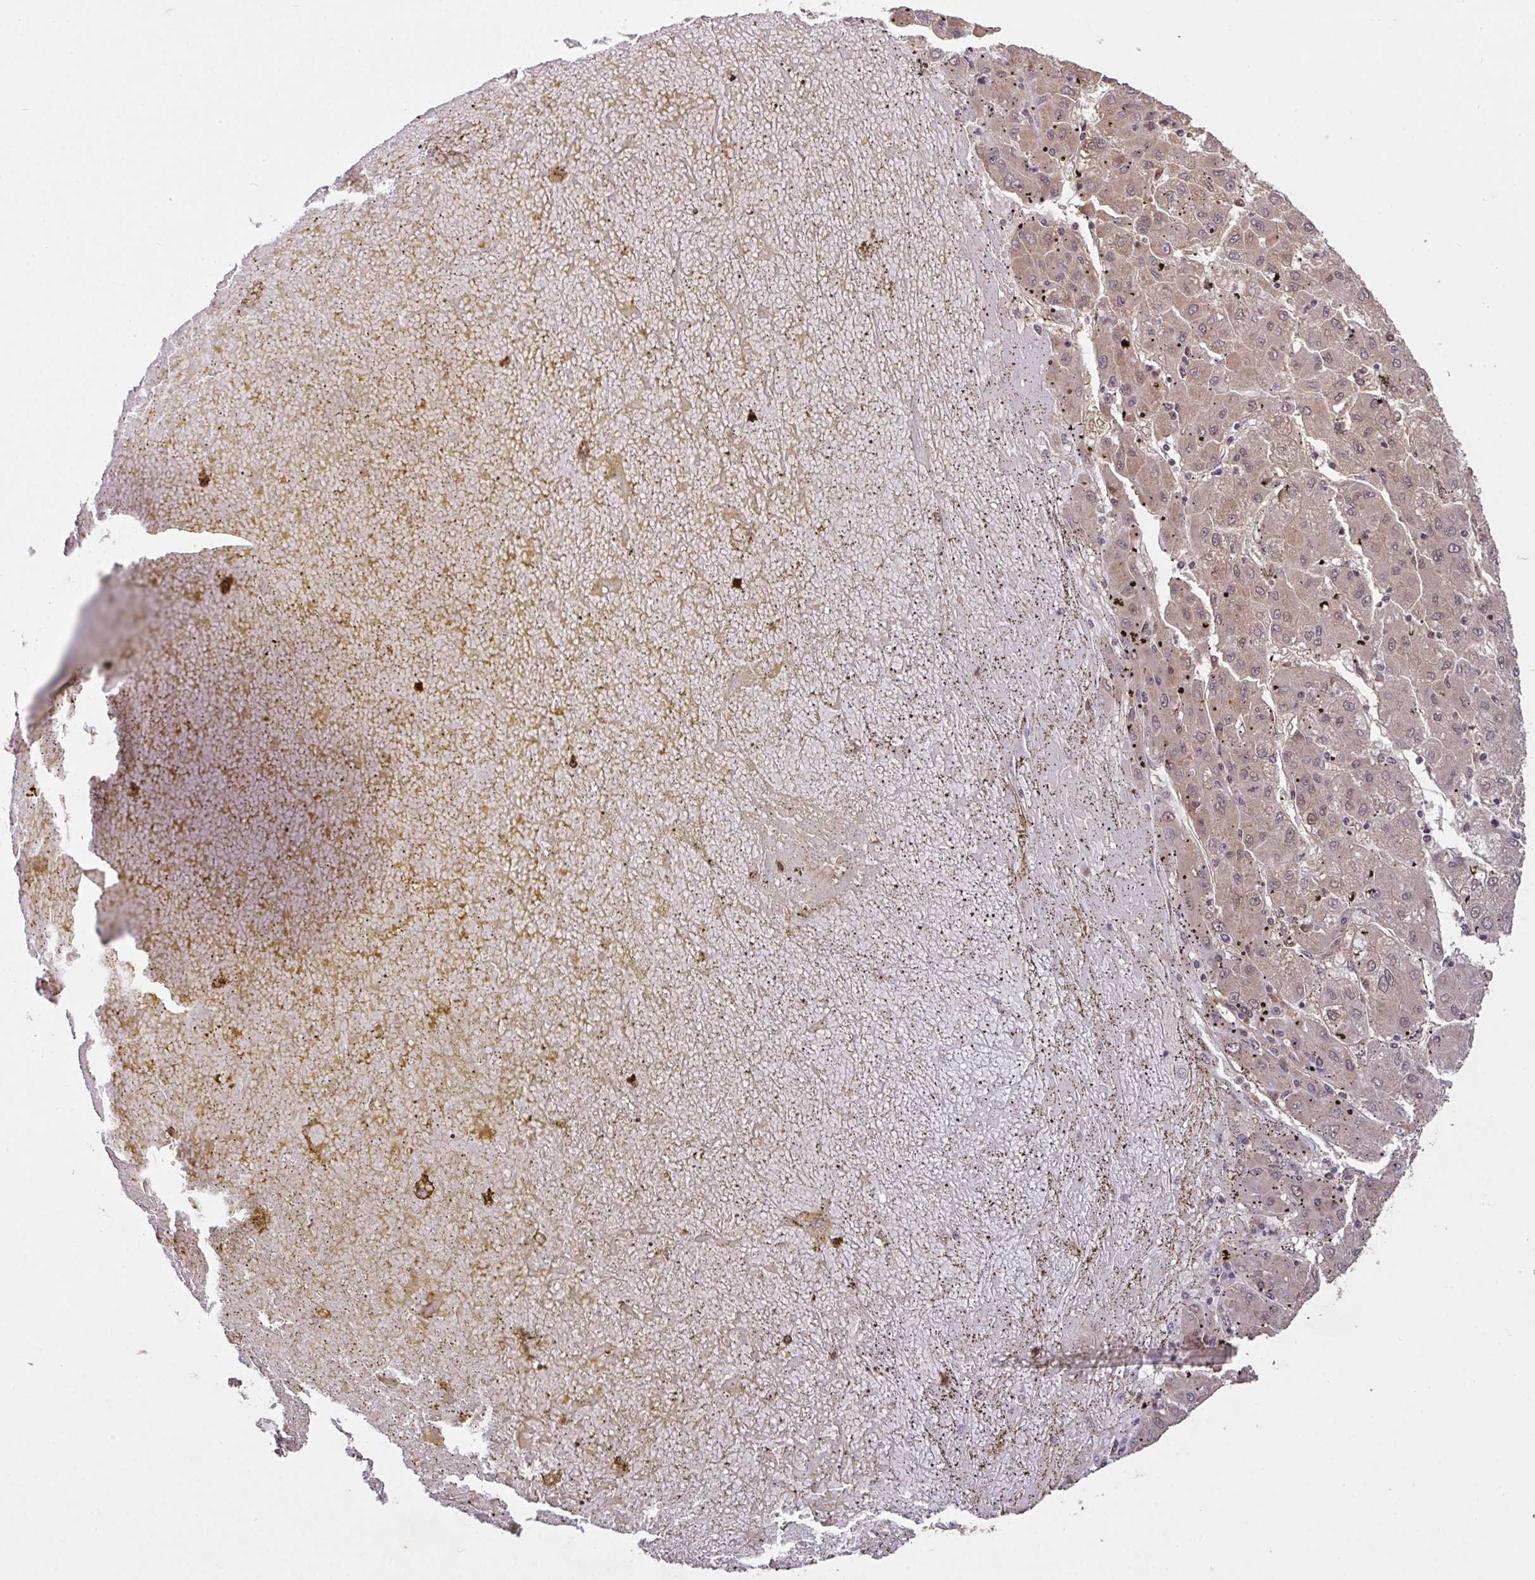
{"staining": {"intensity": "weak", "quantity": "25%-75%", "location": "cytoplasmic/membranous"}, "tissue": "liver cancer", "cell_type": "Tumor cells", "image_type": "cancer", "snomed": [{"axis": "morphology", "description": "Carcinoma, Hepatocellular, NOS"}, {"axis": "topography", "description": "Liver"}], "caption": "Liver cancer (hepatocellular carcinoma) stained with a protein marker reveals weak staining in tumor cells.", "gene": "FCER1A", "patient": {"sex": "male", "age": 72}}